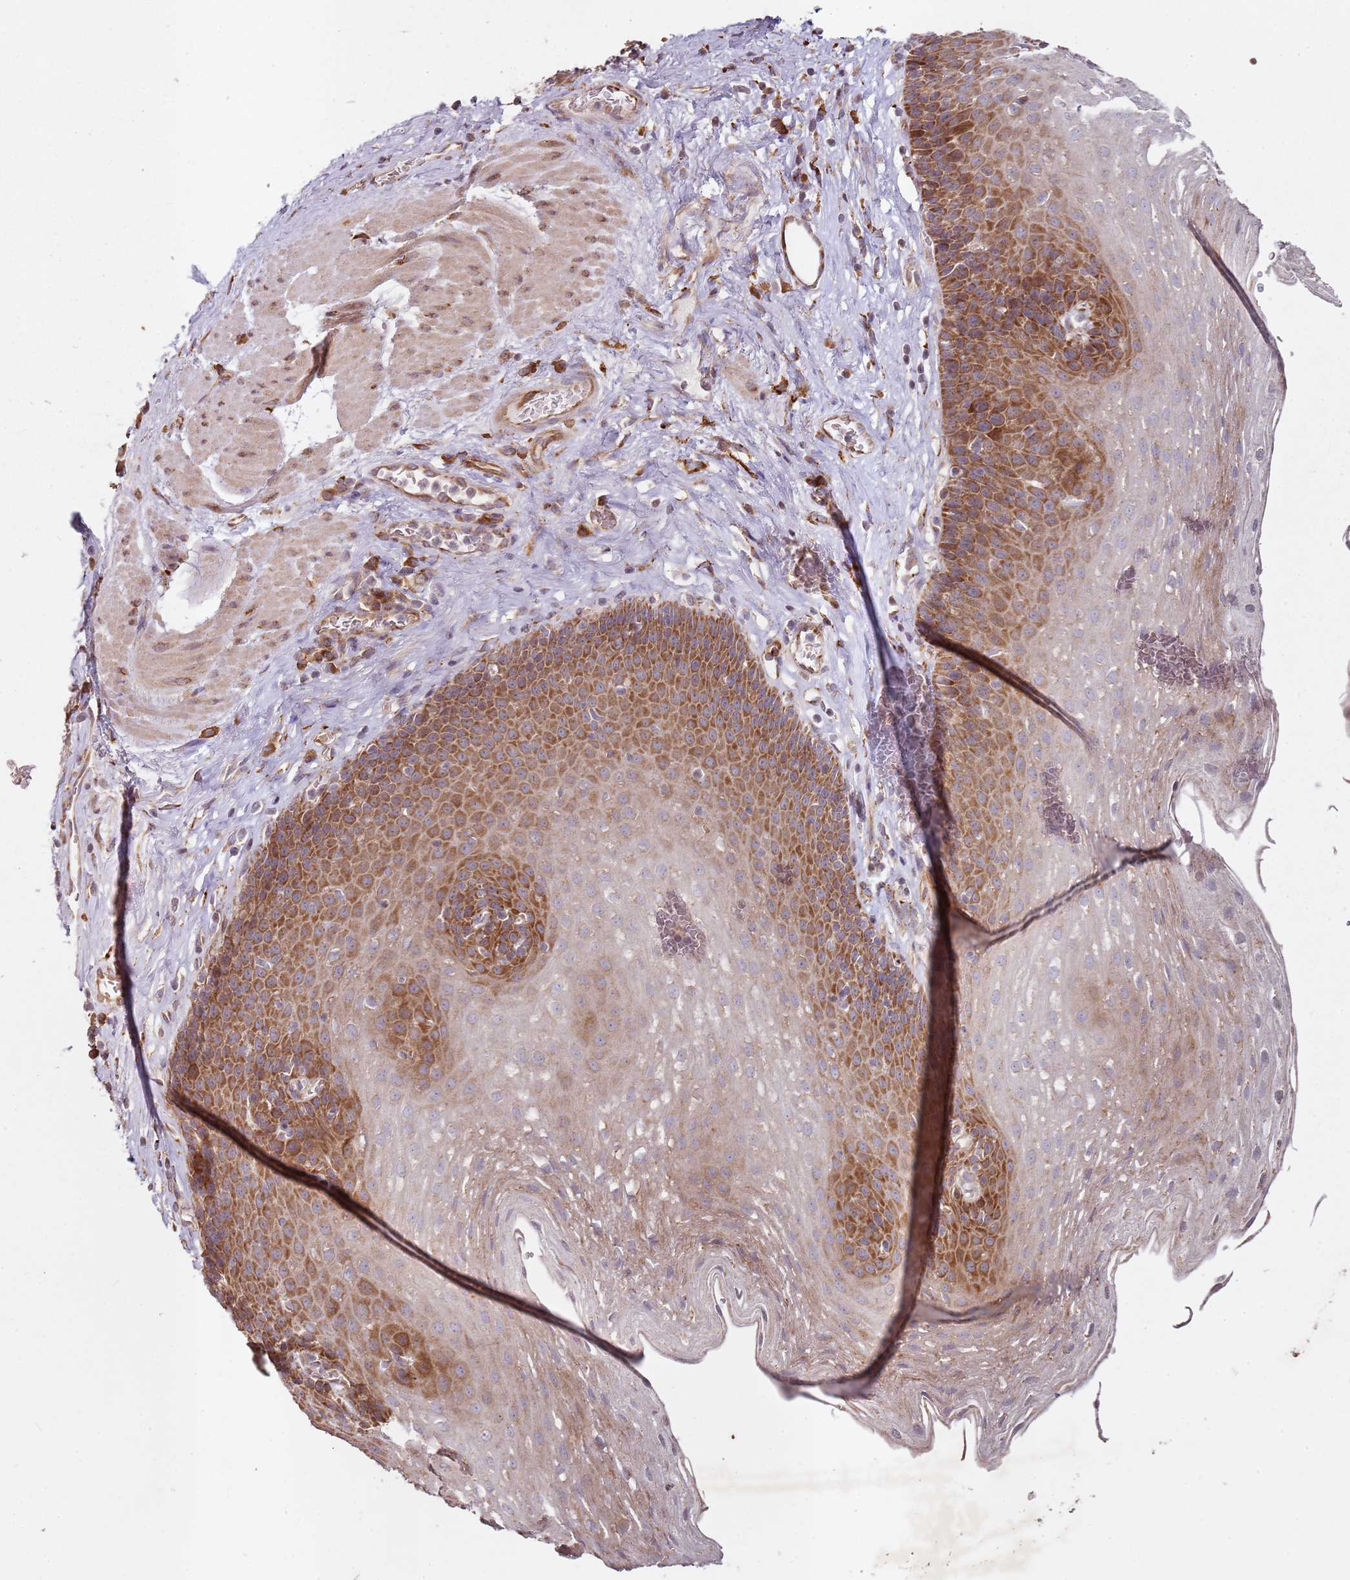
{"staining": {"intensity": "moderate", "quantity": ">75%", "location": "cytoplasmic/membranous"}, "tissue": "esophagus", "cell_type": "Squamous epithelial cells", "image_type": "normal", "snomed": [{"axis": "morphology", "description": "Normal tissue, NOS"}, {"axis": "topography", "description": "Esophagus"}], "caption": "Esophagus was stained to show a protein in brown. There is medium levels of moderate cytoplasmic/membranous staining in approximately >75% of squamous epithelial cells. Ihc stains the protein in brown and the nuclei are stained blue.", "gene": "ARFRP1", "patient": {"sex": "female", "age": 66}}